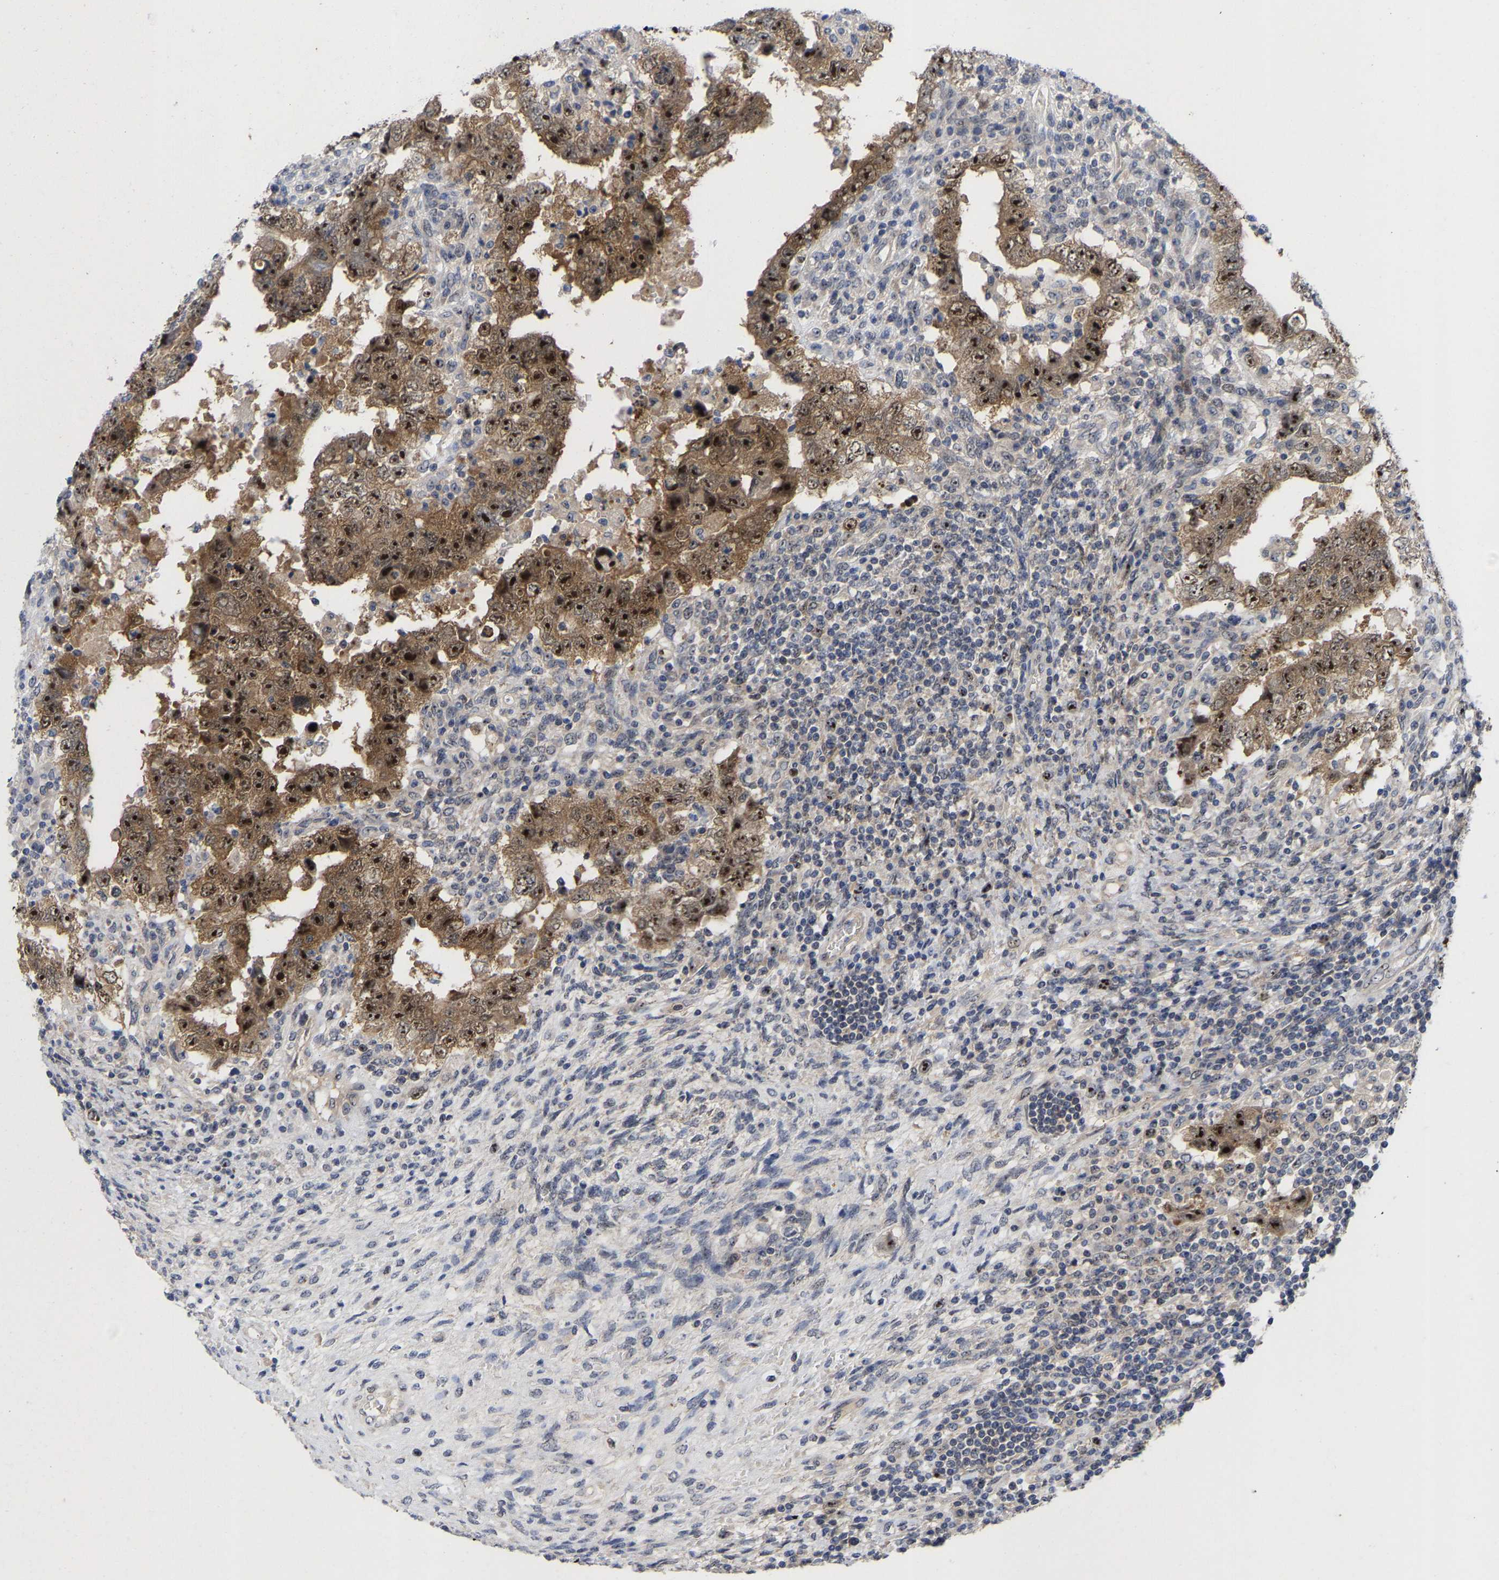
{"staining": {"intensity": "strong", "quantity": ">75%", "location": "cytoplasmic/membranous,nuclear"}, "tissue": "testis cancer", "cell_type": "Tumor cells", "image_type": "cancer", "snomed": [{"axis": "morphology", "description": "Carcinoma, Embryonal, NOS"}, {"axis": "topography", "description": "Testis"}], "caption": "High-power microscopy captured an immunohistochemistry image of testis cancer, revealing strong cytoplasmic/membranous and nuclear positivity in approximately >75% of tumor cells. (IHC, brightfield microscopy, high magnification).", "gene": "NLE1", "patient": {"sex": "male", "age": 26}}